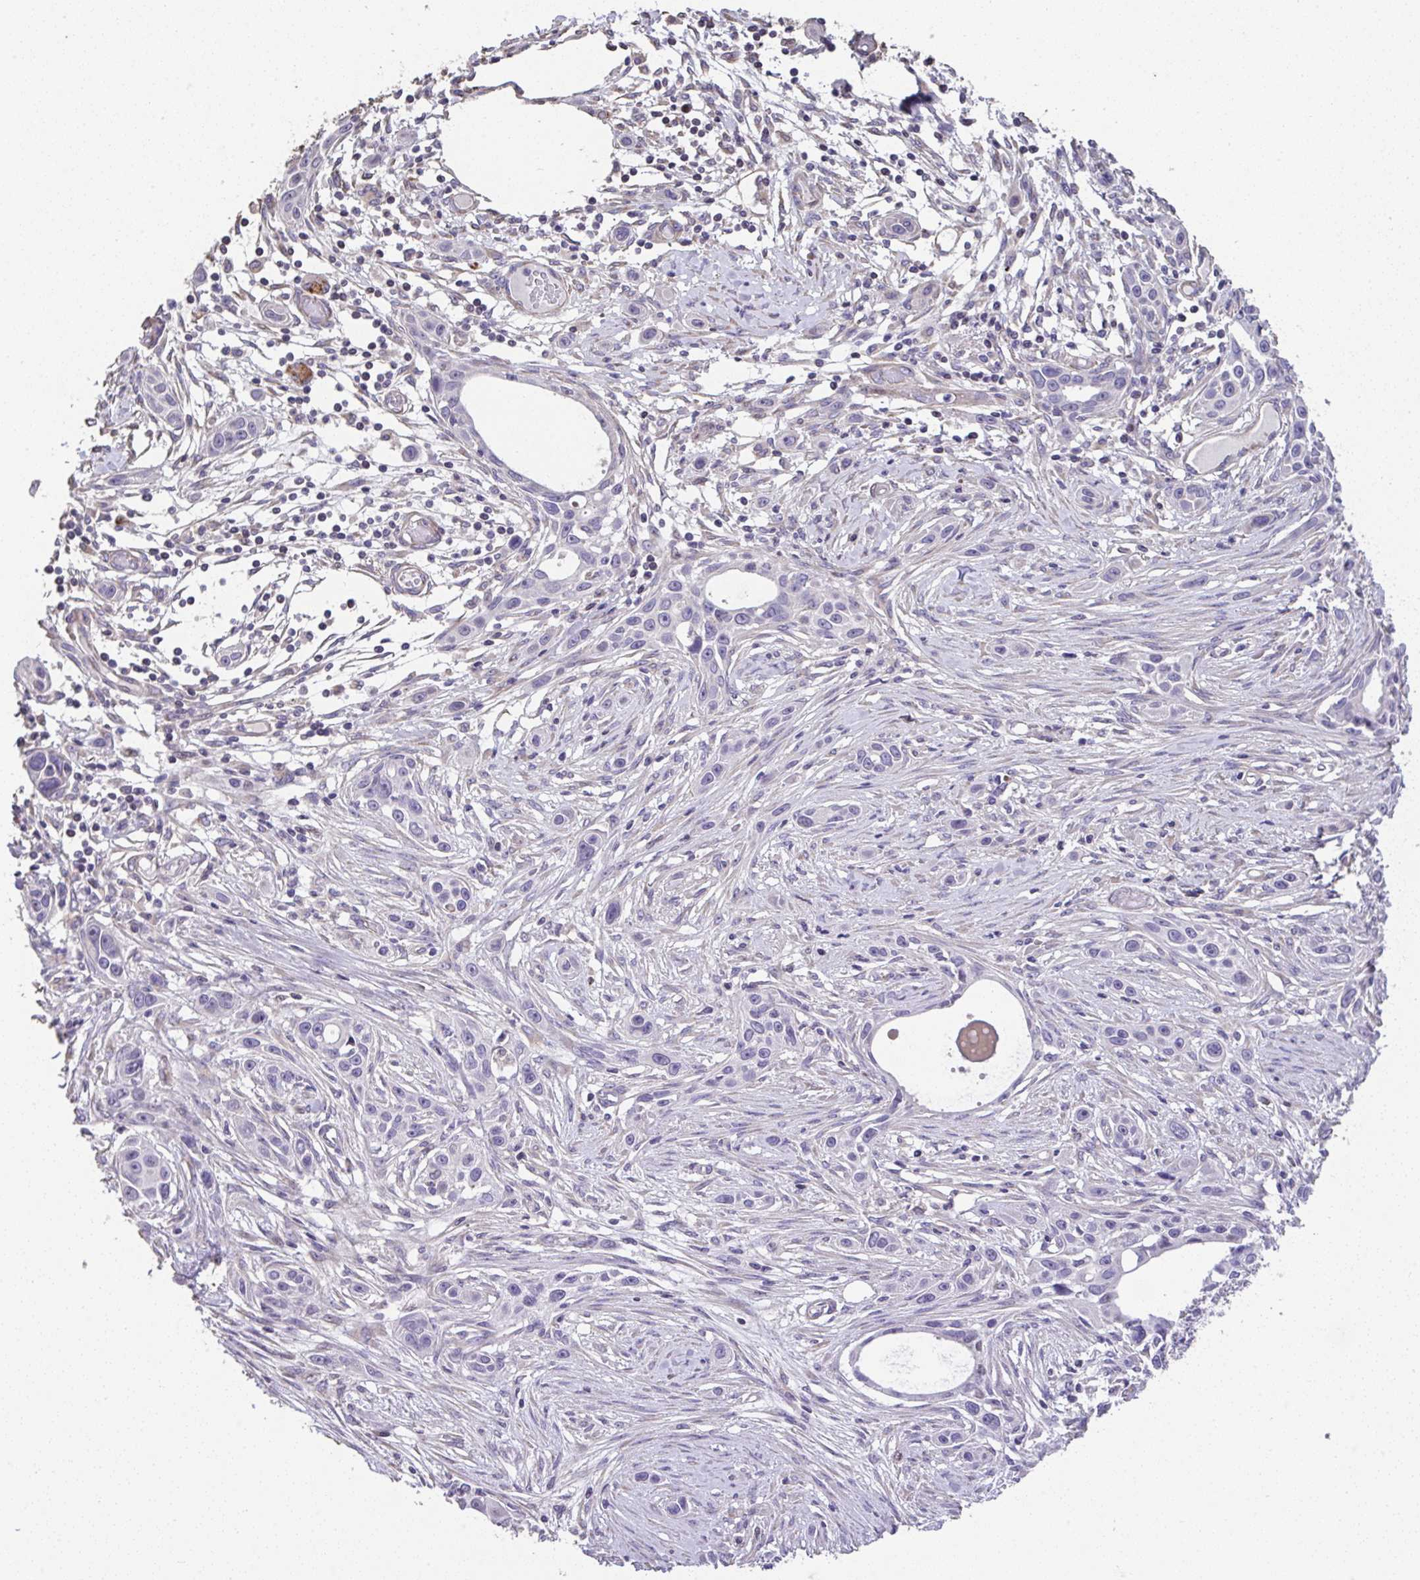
{"staining": {"intensity": "negative", "quantity": "none", "location": "none"}, "tissue": "skin cancer", "cell_type": "Tumor cells", "image_type": "cancer", "snomed": [{"axis": "morphology", "description": "Squamous cell carcinoma, NOS"}, {"axis": "topography", "description": "Skin"}], "caption": "There is no significant positivity in tumor cells of squamous cell carcinoma (skin).", "gene": "RUNDC3B", "patient": {"sex": "female", "age": 69}}